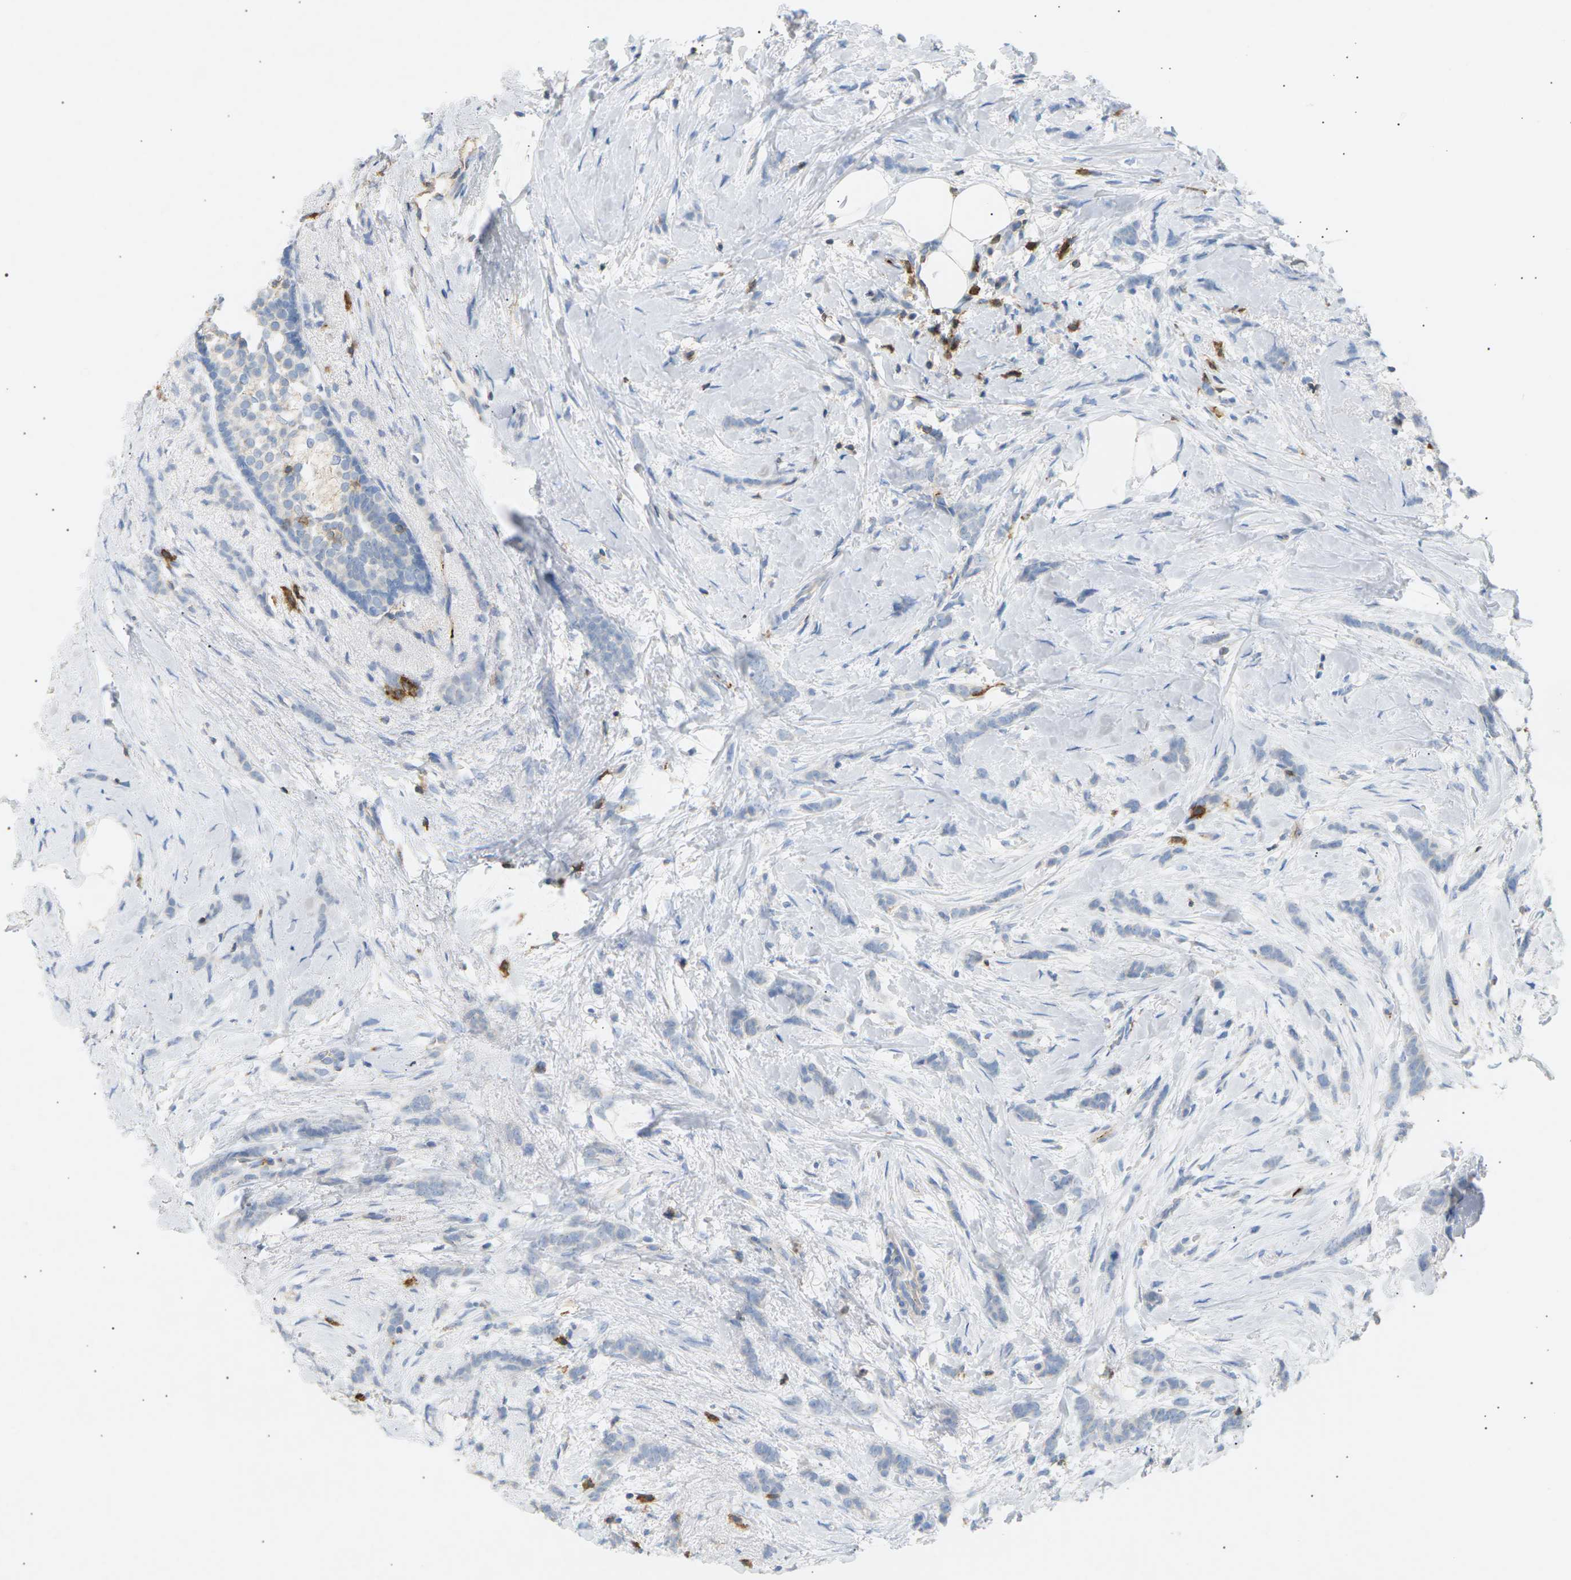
{"staining": {"intensity": "negative", "quantity": "none", "location": "none"}, "tissue": "breast cancer", "cell_type": "Tumor cells", "image_type": "cancer", "snomed": [{"axis": "morphology", "description": "Lobular carcinoma, in situ"}, {"axis": "morphology", "description": "Lobular carcinoma"}, {"axis": "topography", "description": "Breast"}], "caption": "Immunohistochemistry (IHC) photomicrograph of neoplastic tissue: human lobular carcinoma in situ (breast) stained with DAB (3,3'-diaminobenzidine) displays no significant protein expression in tumor cells. The staining was performed using DAB to visualize the protein expression in brown, while the nuclei were stained in blue with hematoxylin (Magnification: 20x).", "gene": "LIME1", "patient": {"sex": "female", "age": 41}}